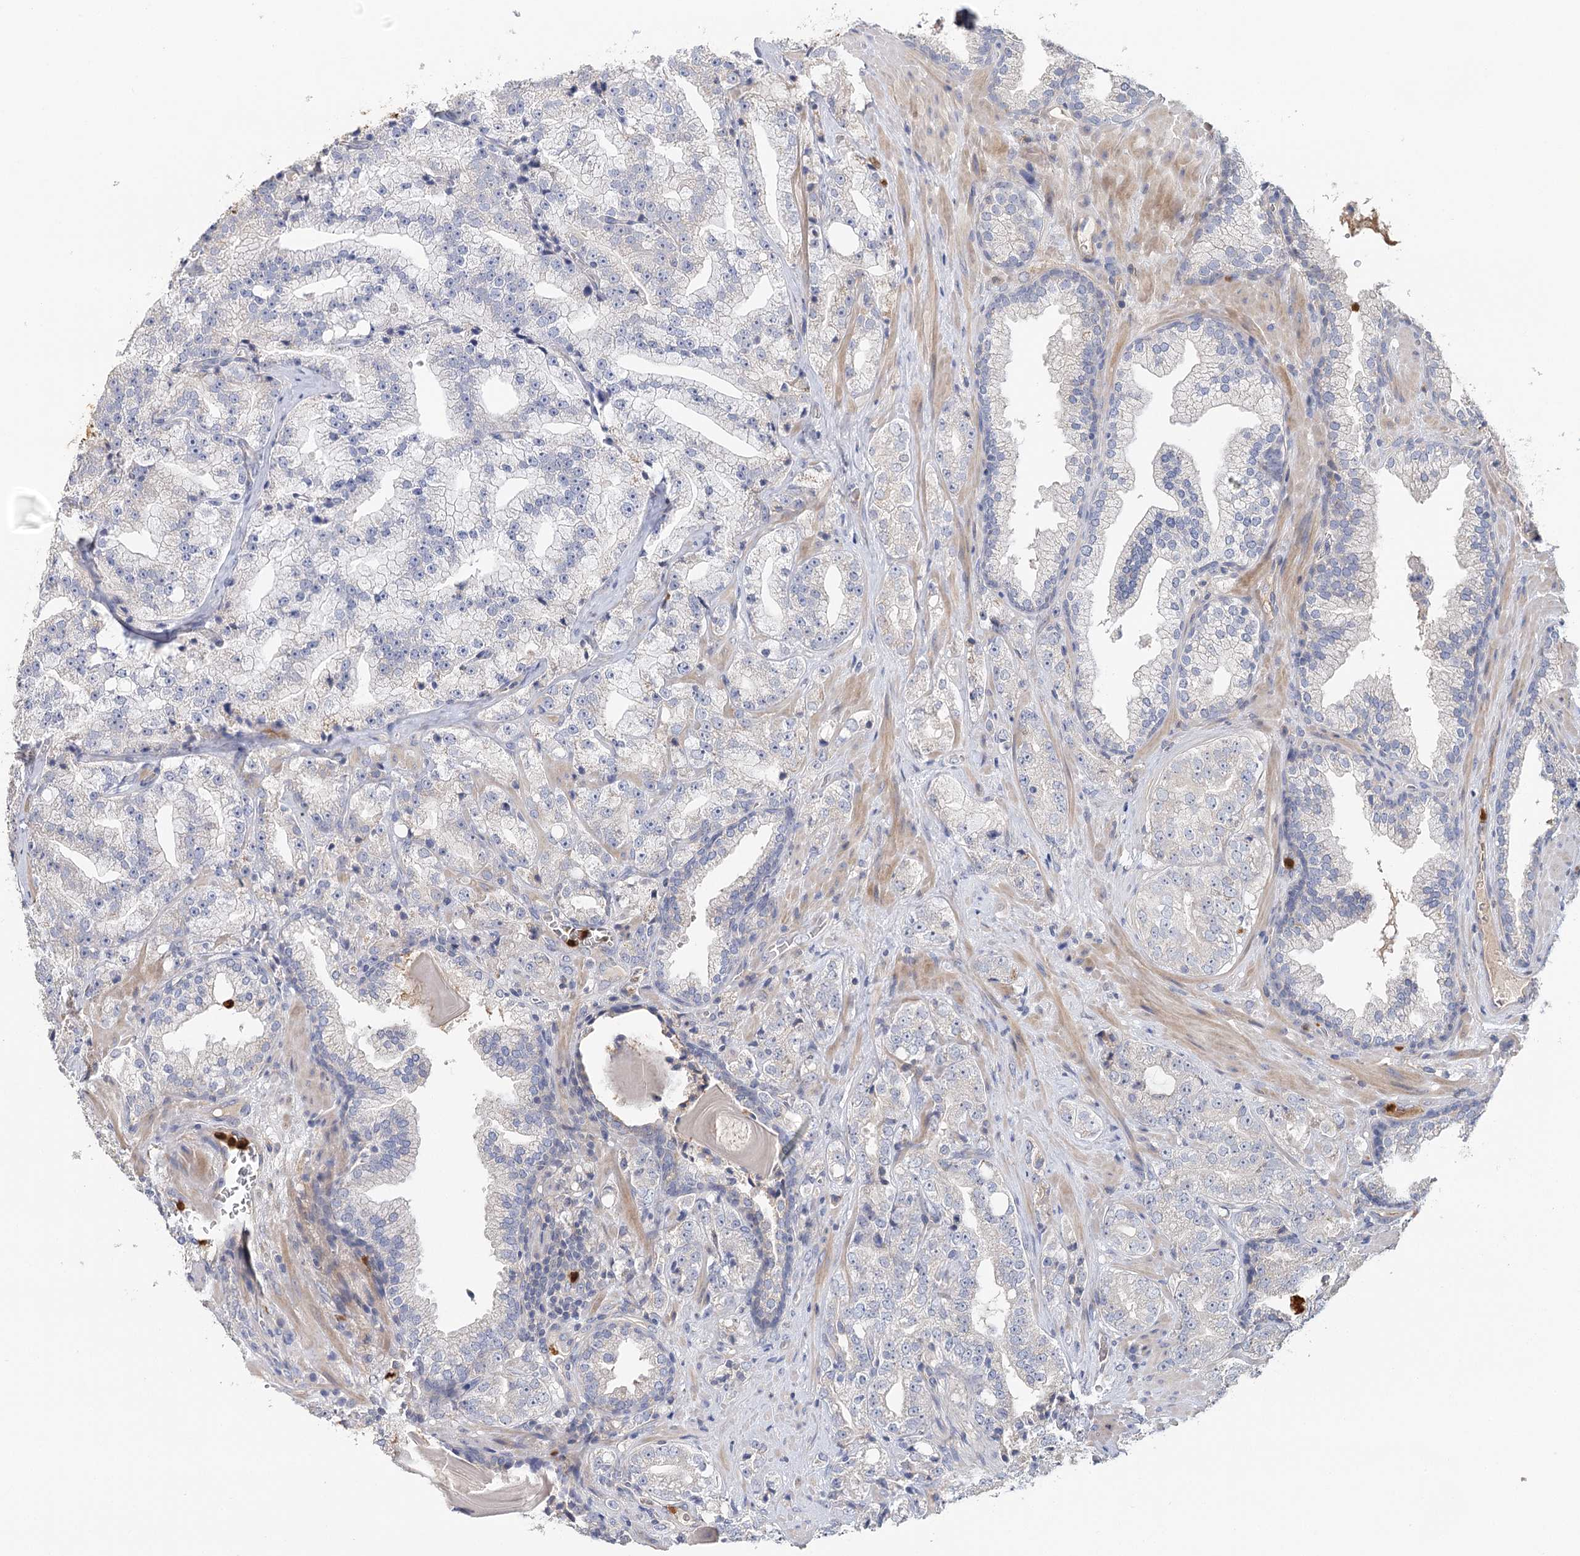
{"staining": {"intensity": "negative", "quantity": "none", "location": "none"}, "tissue": "prostate cancer", "cell_type": "Tumor cells", "image_type": "cancer", "snomed": [{"axis": "morphology", "description": "Adenocarcinoma, High grade"}, {"axis": "topography", "description": "Prostate"}], "caption": "High power microscopy photomicrograph of an immunohistochemistry histopathology image of prostate high-grade adenocarcinoma, revealing no significant staining in tumor cells.", "gene": "EPB41L5", "patient": {"sex": "male", "age": 64}}